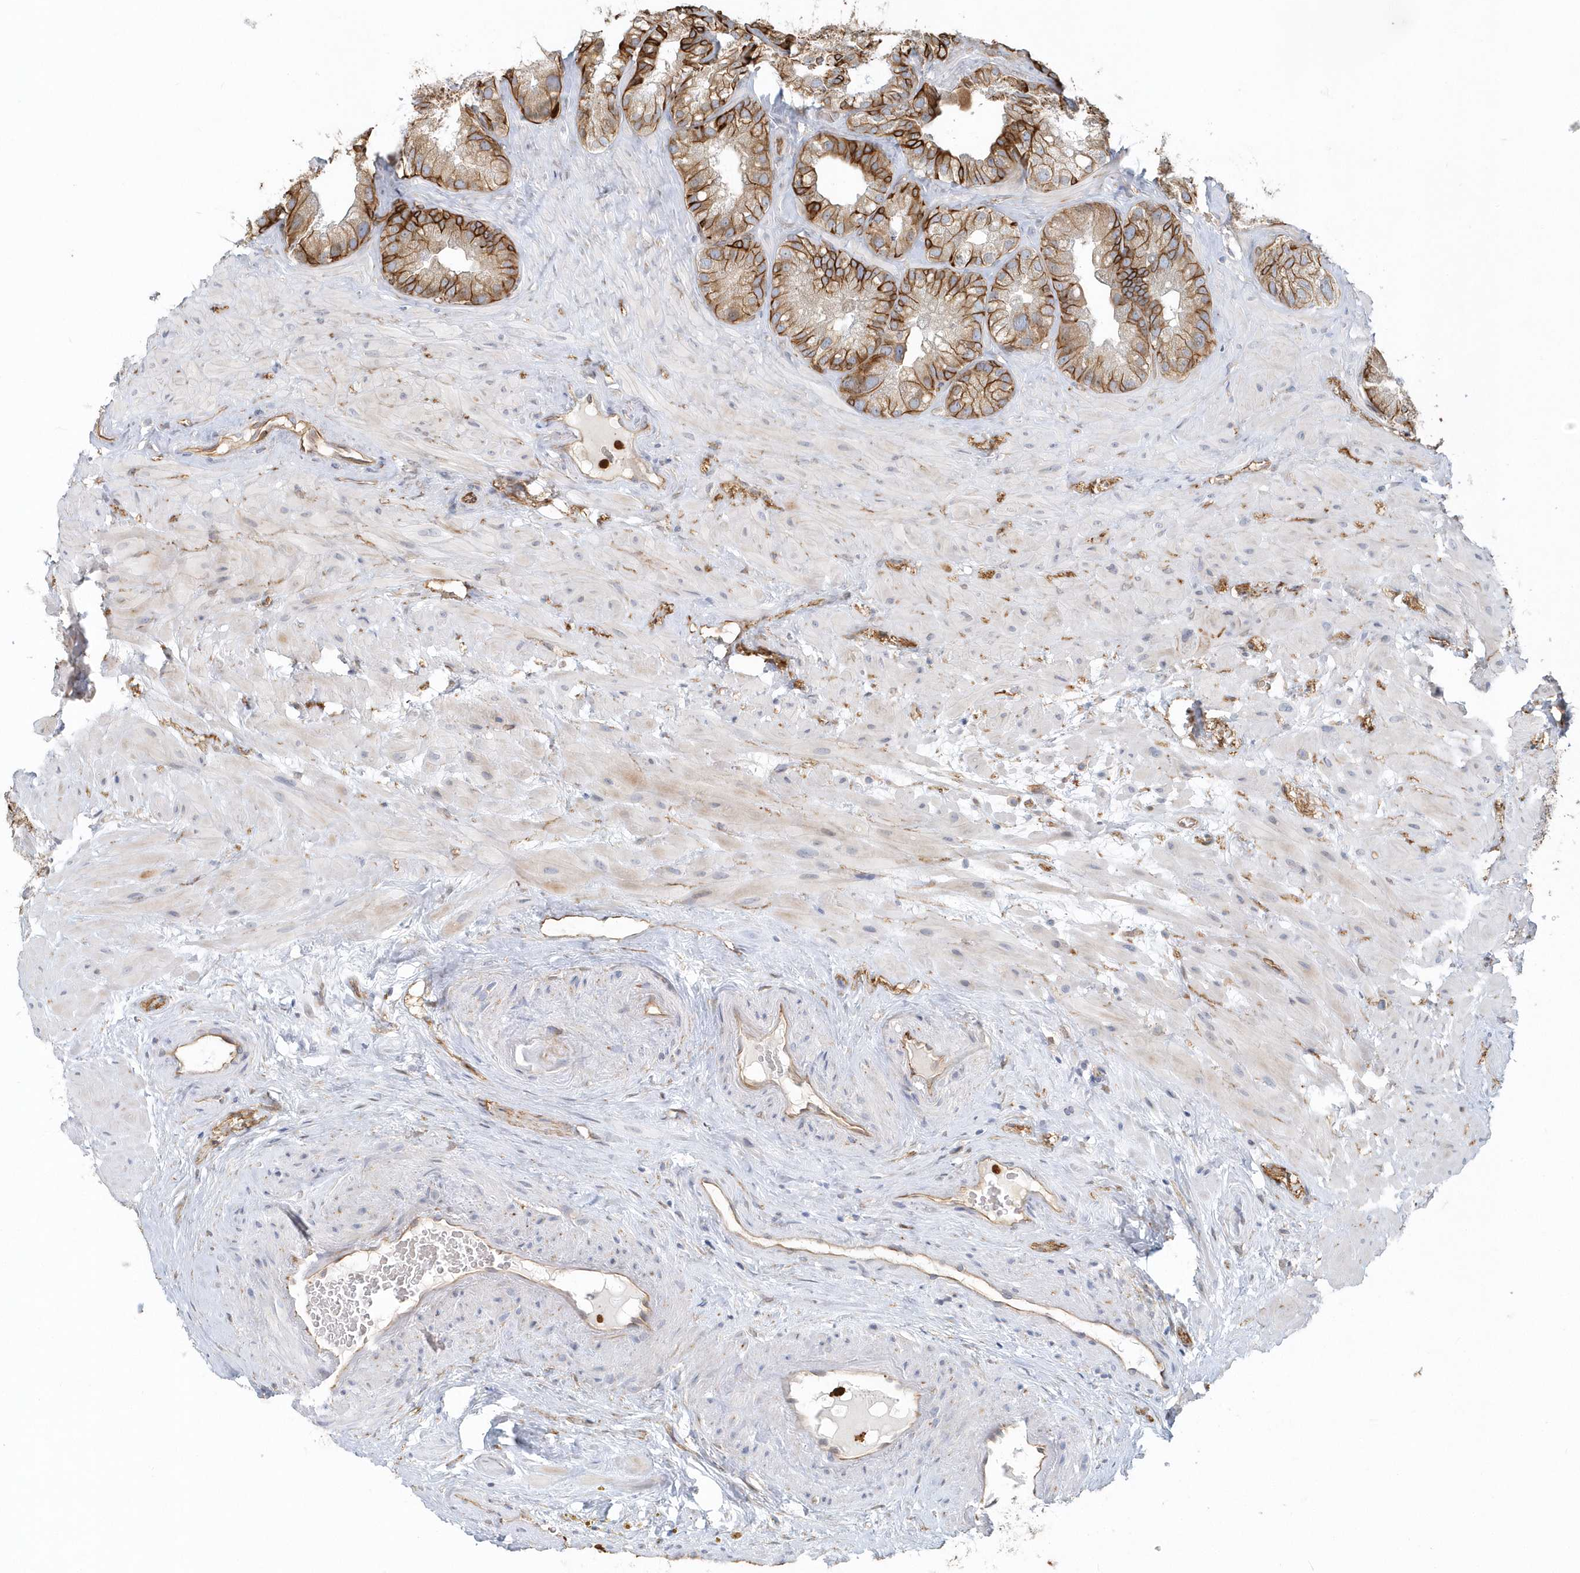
{"staining": {"intensity": "moderate", "quantity": ">75%", "location": "cytoplasmic/membranous"}, "tissue": "seminal vesicle", "cell_type": "Glandular cells", "image_type": "normal", "snomed": [{"axis": "morphology", "description": "Normal tissue, NOS"}, {"axis": "topography", "description": "Prostate"}, {"axis": "topography", "description": "Seminal veicle"}], "caption": "Immunohistochemical staining of unremarkable seminal vesicle displays medium levels of moderate cytoplasmic/membranous staining in approximately >75% of glandular cells. Using DAB (brown) and hematoxylin (blue) stains, captured at high magnification using brightfield microscopy.", "gene": "DNAH1", "patient": {"sex": "male", "age": 68}}